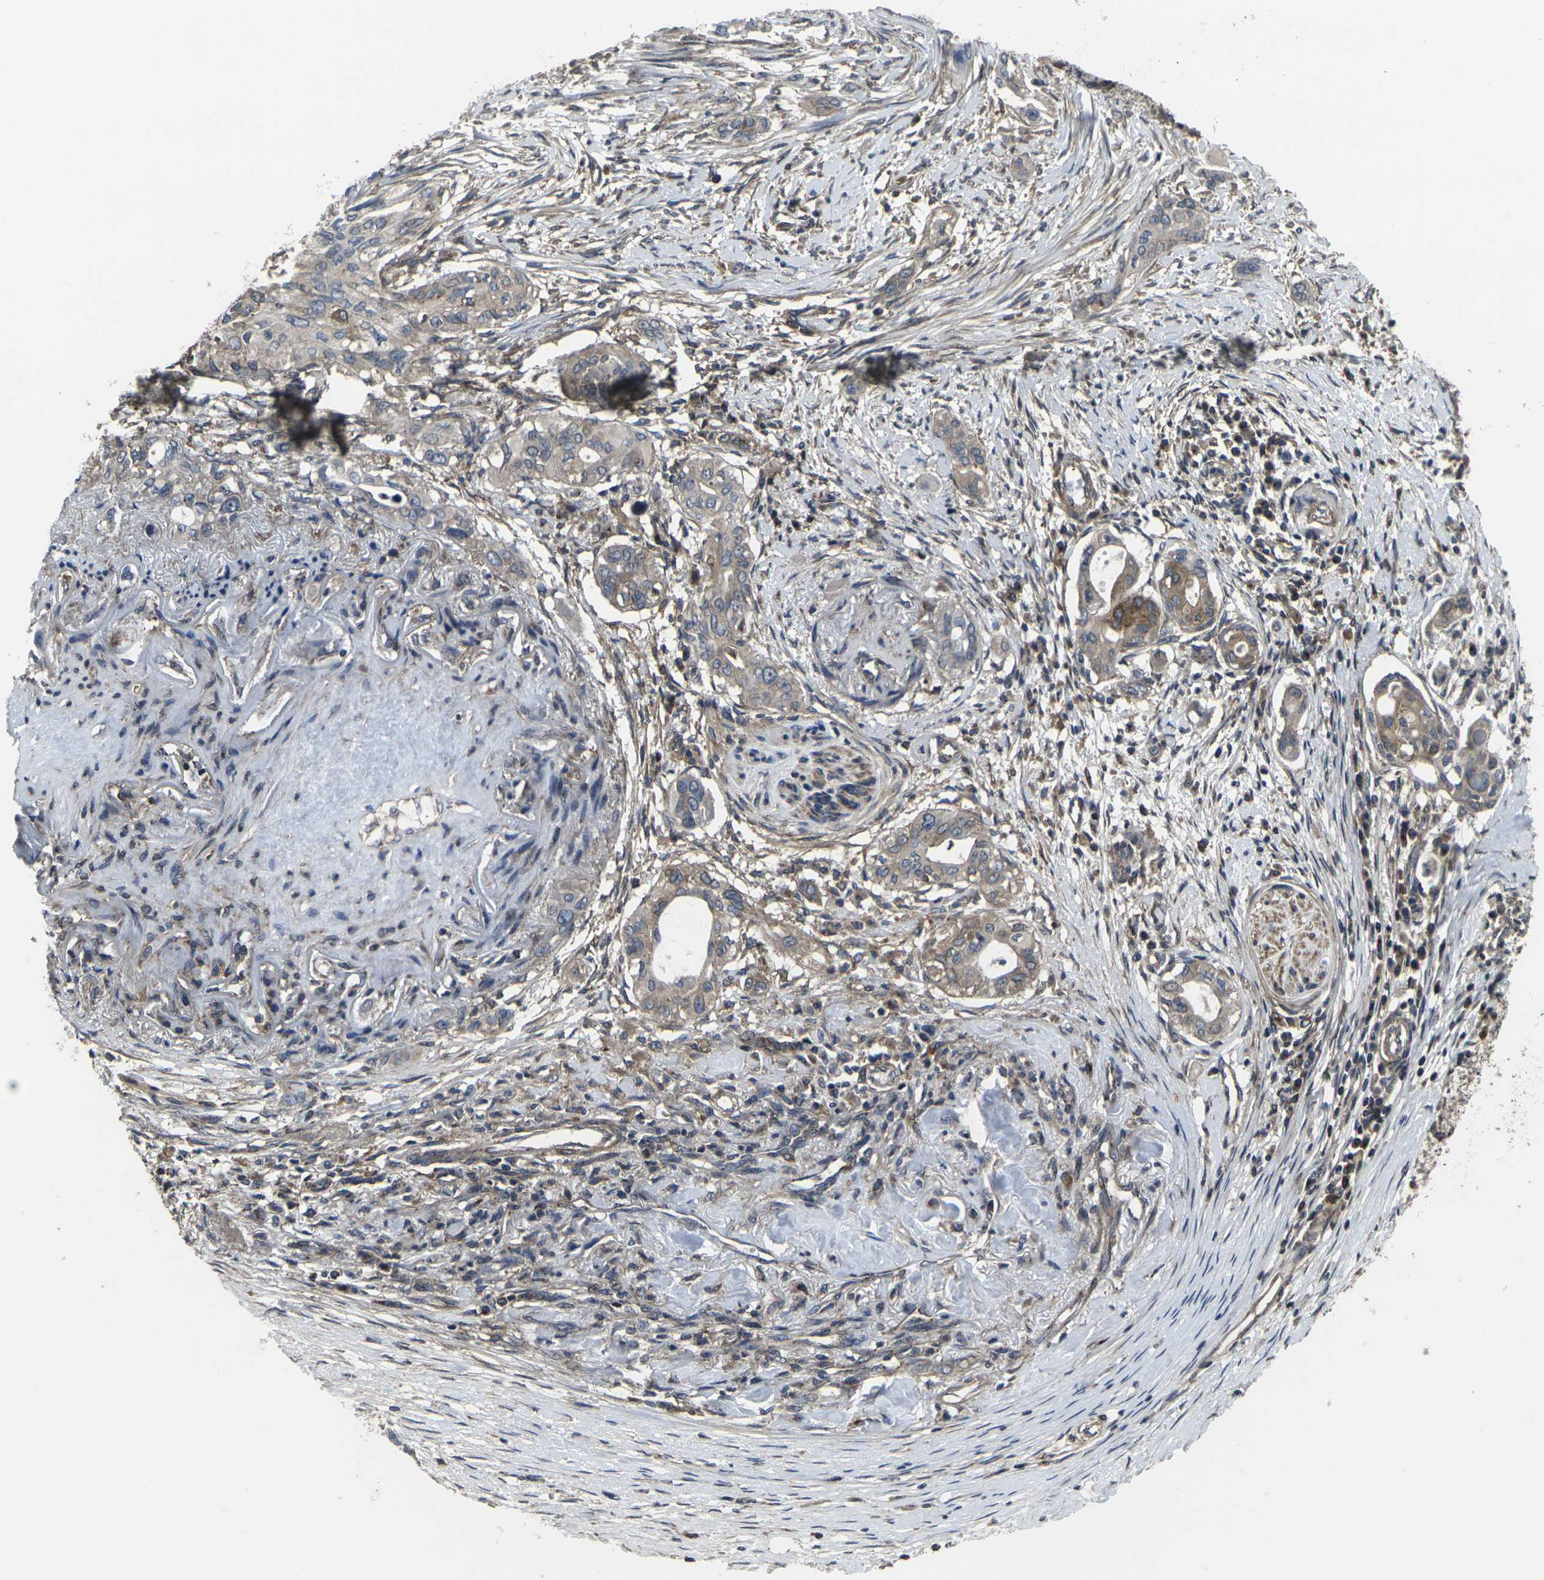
{"staining": {"intensity": "weak", "quantity": ">75%", "location": "cytoplasmic/membranous"}, "tissue": "pancreatic cancer", "cell_type": "Tumor cells", "image_type": "cancer", "snomed": [{"axis": "morphology", "description": "Adenocarcinoma, NOS"}, {"axis": "topography", "description": "Pancreas"}], "caption": "Weak cytoplasmic/membranous expression is identified in about >75% of tumor cells in pancreatic cancer.", "gene": "PRKACB", "patient": {"sex": "female", "age": 60}}